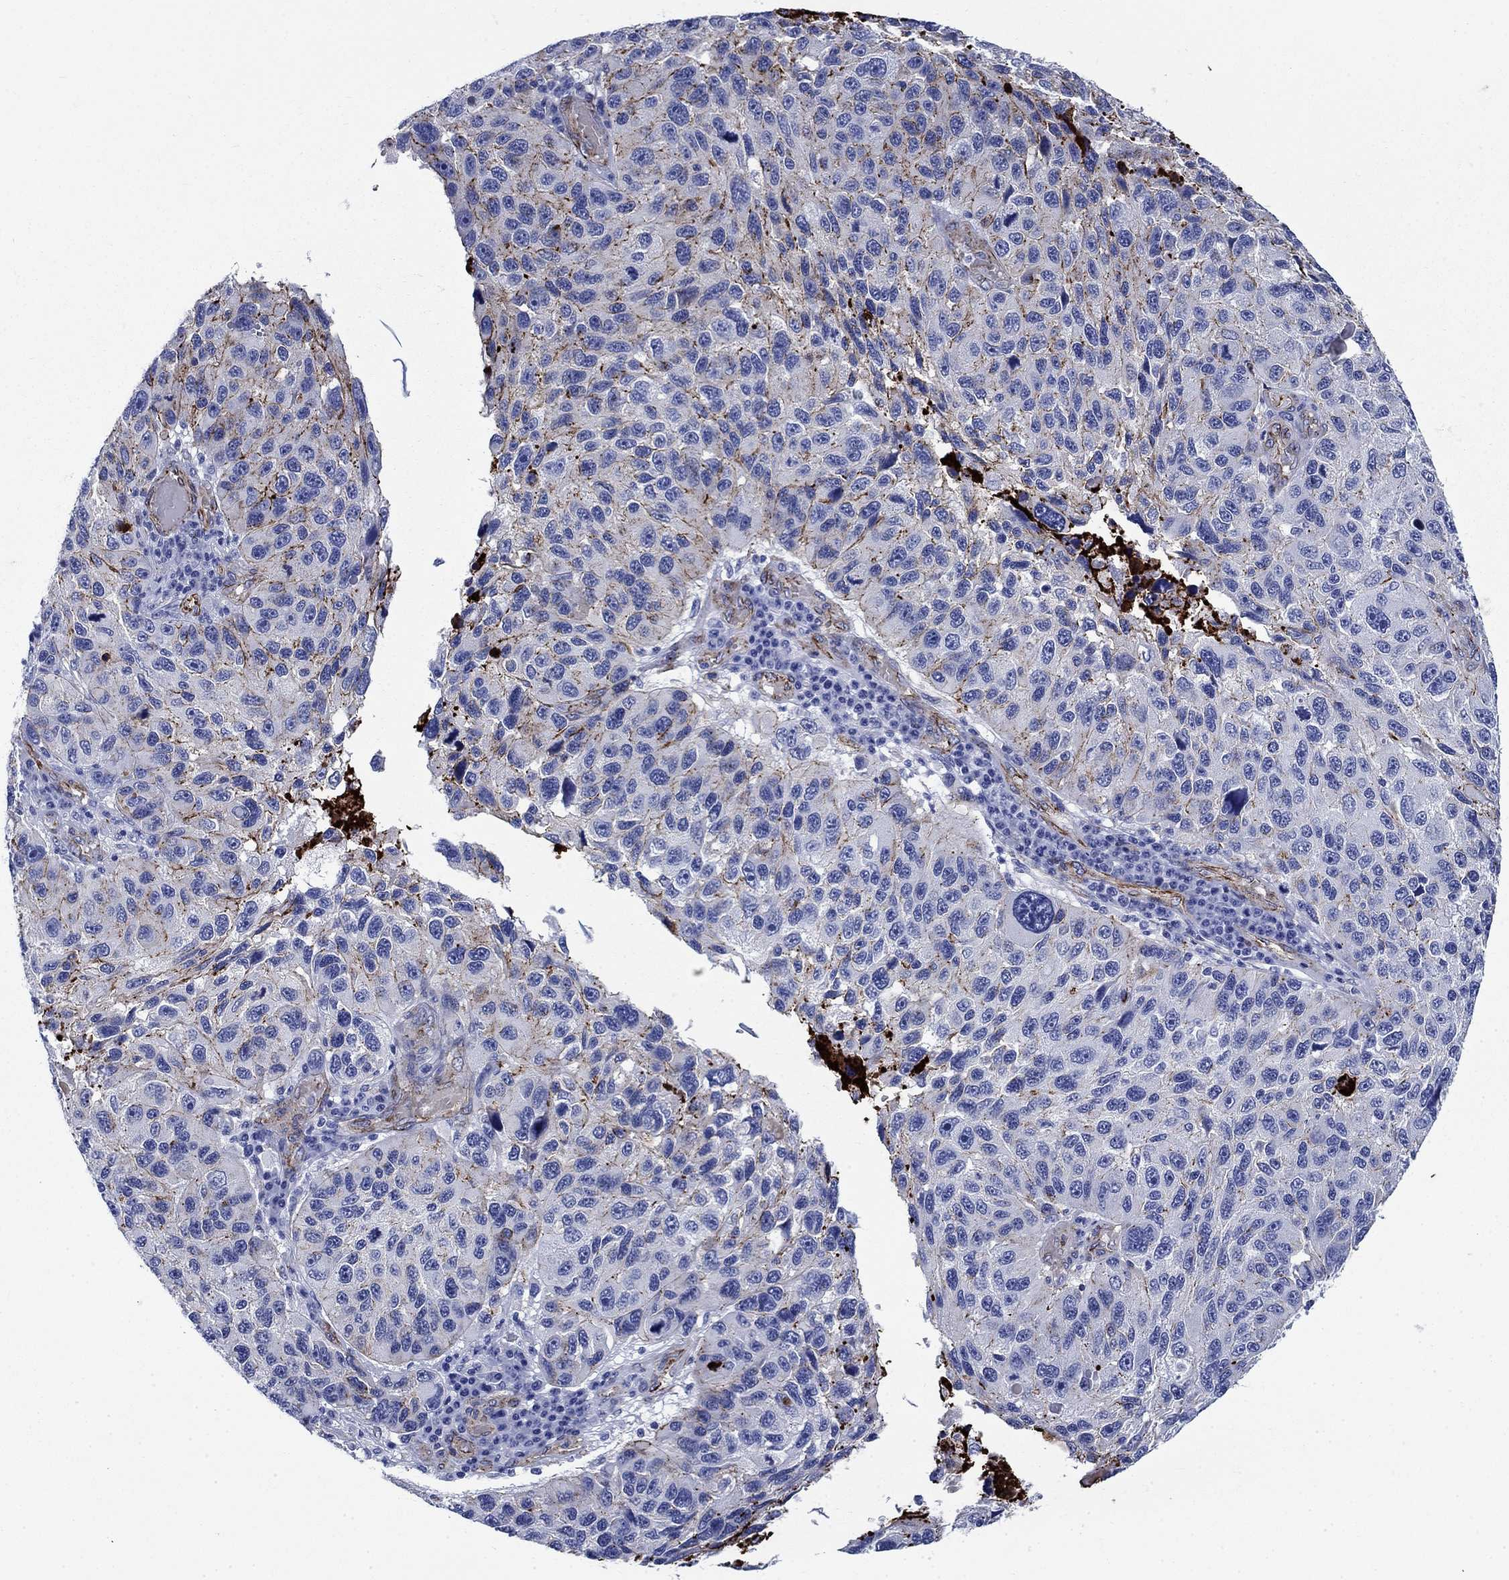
{"staining": {"intensity": "moderate", "quantity": "<25%", "location": "cytoplasmic/membranous"}, "tissue": "melanoma", "cell_type": "Tumor cells", "image_type": "cancer", "snomed": [{"axis": "morphology", "description": "Malignant melanoma, NOS"}, {"axis": "topography", "description": "Skin"}], "caption": "Human malignant melanoma stained with a protein marker demonstrates moderate staining in tumor cells.", "gene": "VTN", "patient": {"sex": "male", "age": 53}}